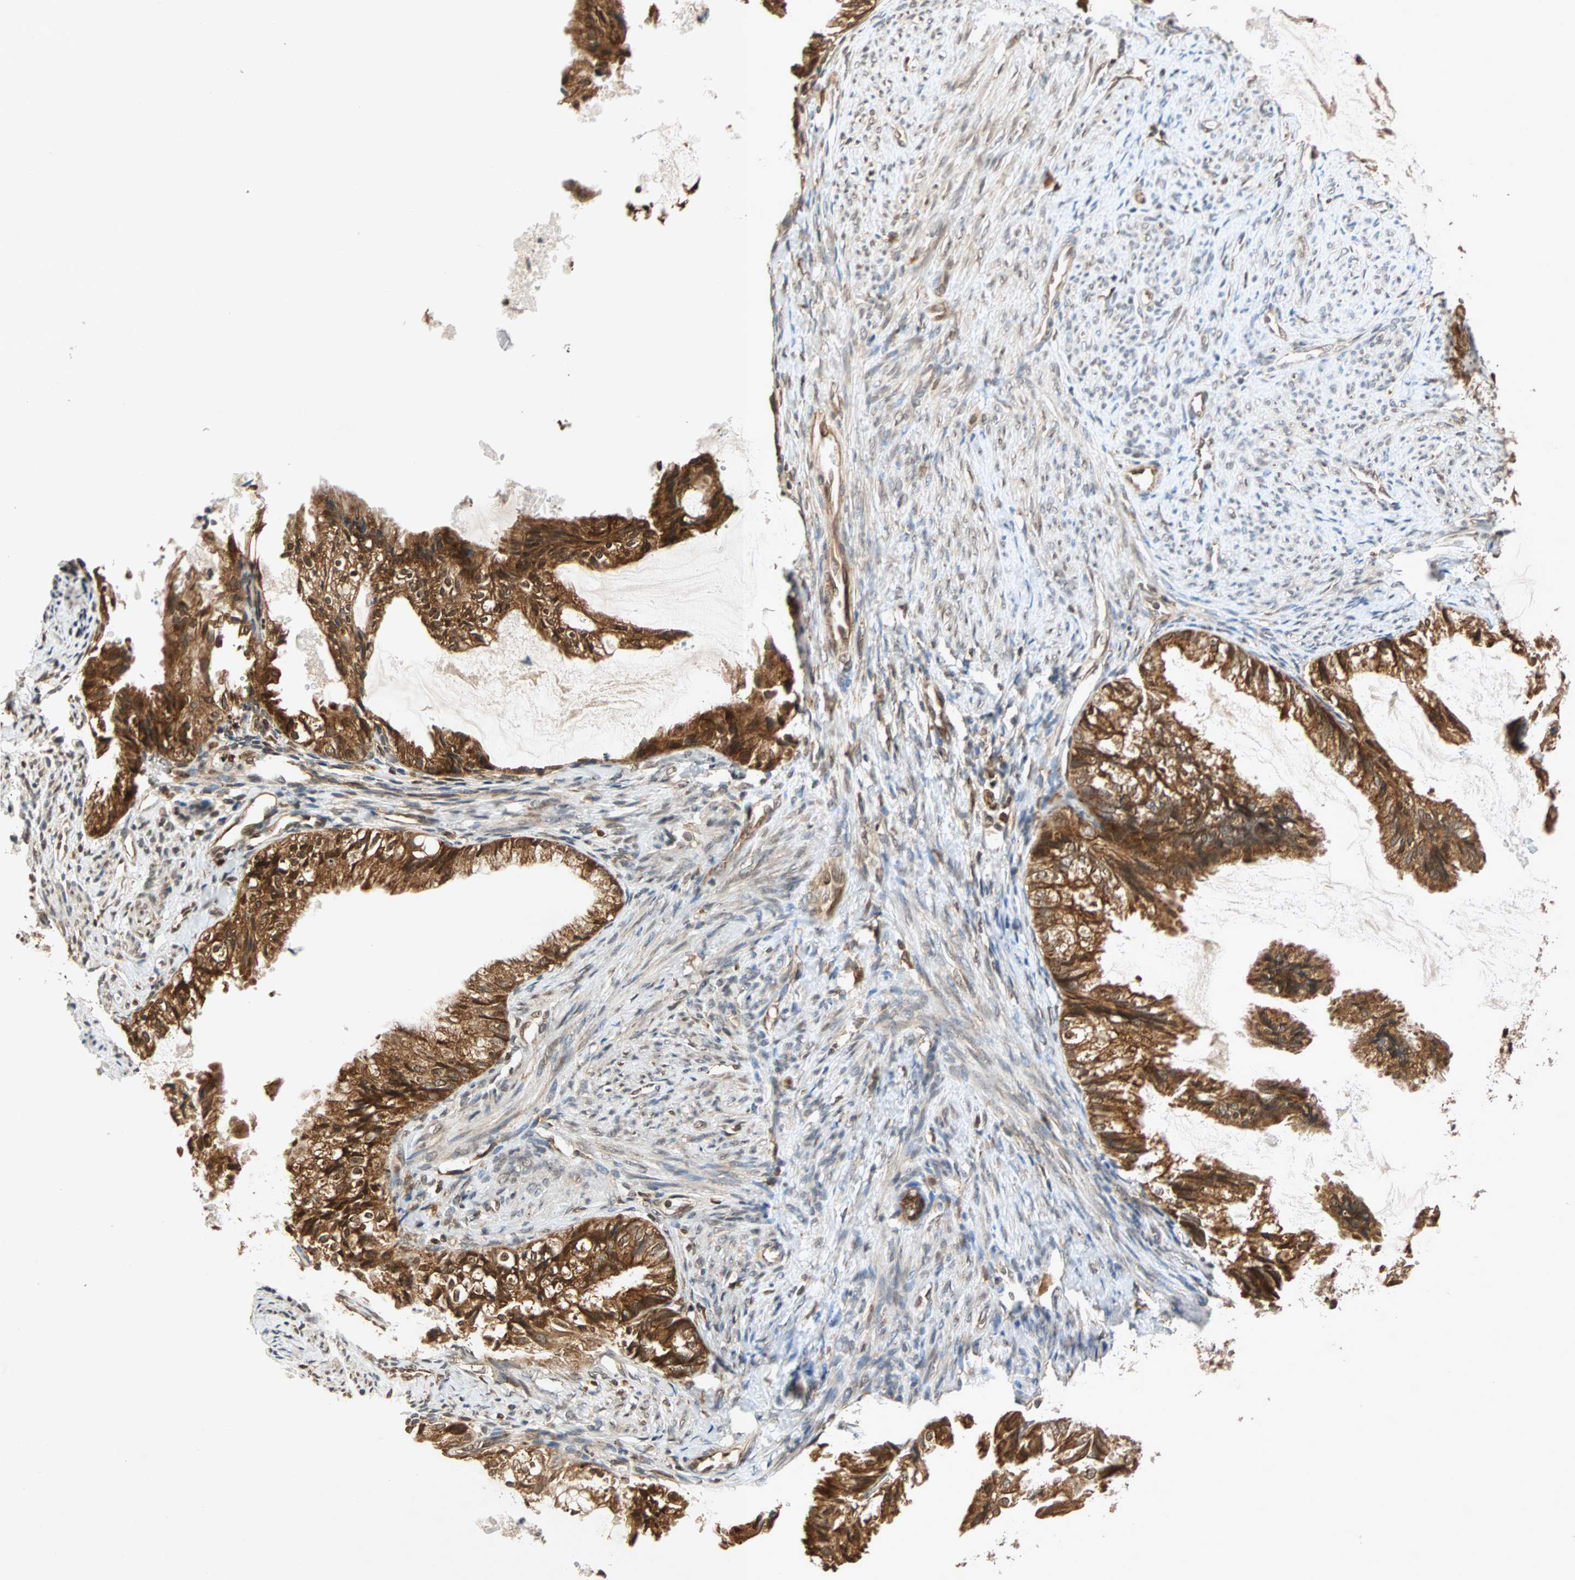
{"staining": {"intensity": "strong", "quantity": ">75%", "location": "cytoplasmic/membranous,nuclear"}, "tissue": "cervical cancer", "cell_type": "Tumor cells", "image_type": "cancer", "snomed": [{"axis": "morphology", "description": "Normal tissue, NOS"}, {"axis": "morphology", "description": "Adenocarcinoma, NOS"}, {"axis": "topography", "description": "Cervix"}, {"axis": "topography", "description": "Endometrium"}], "caption": "Immunohistochemical staining of human adenocarcinoma (cervical) reveals strong cytoplasmic/membranous and nuclear protein expression in about >75% of tumor cells.", "gene": "AUP1", "patient": {"sex": "female", "age": 86}}